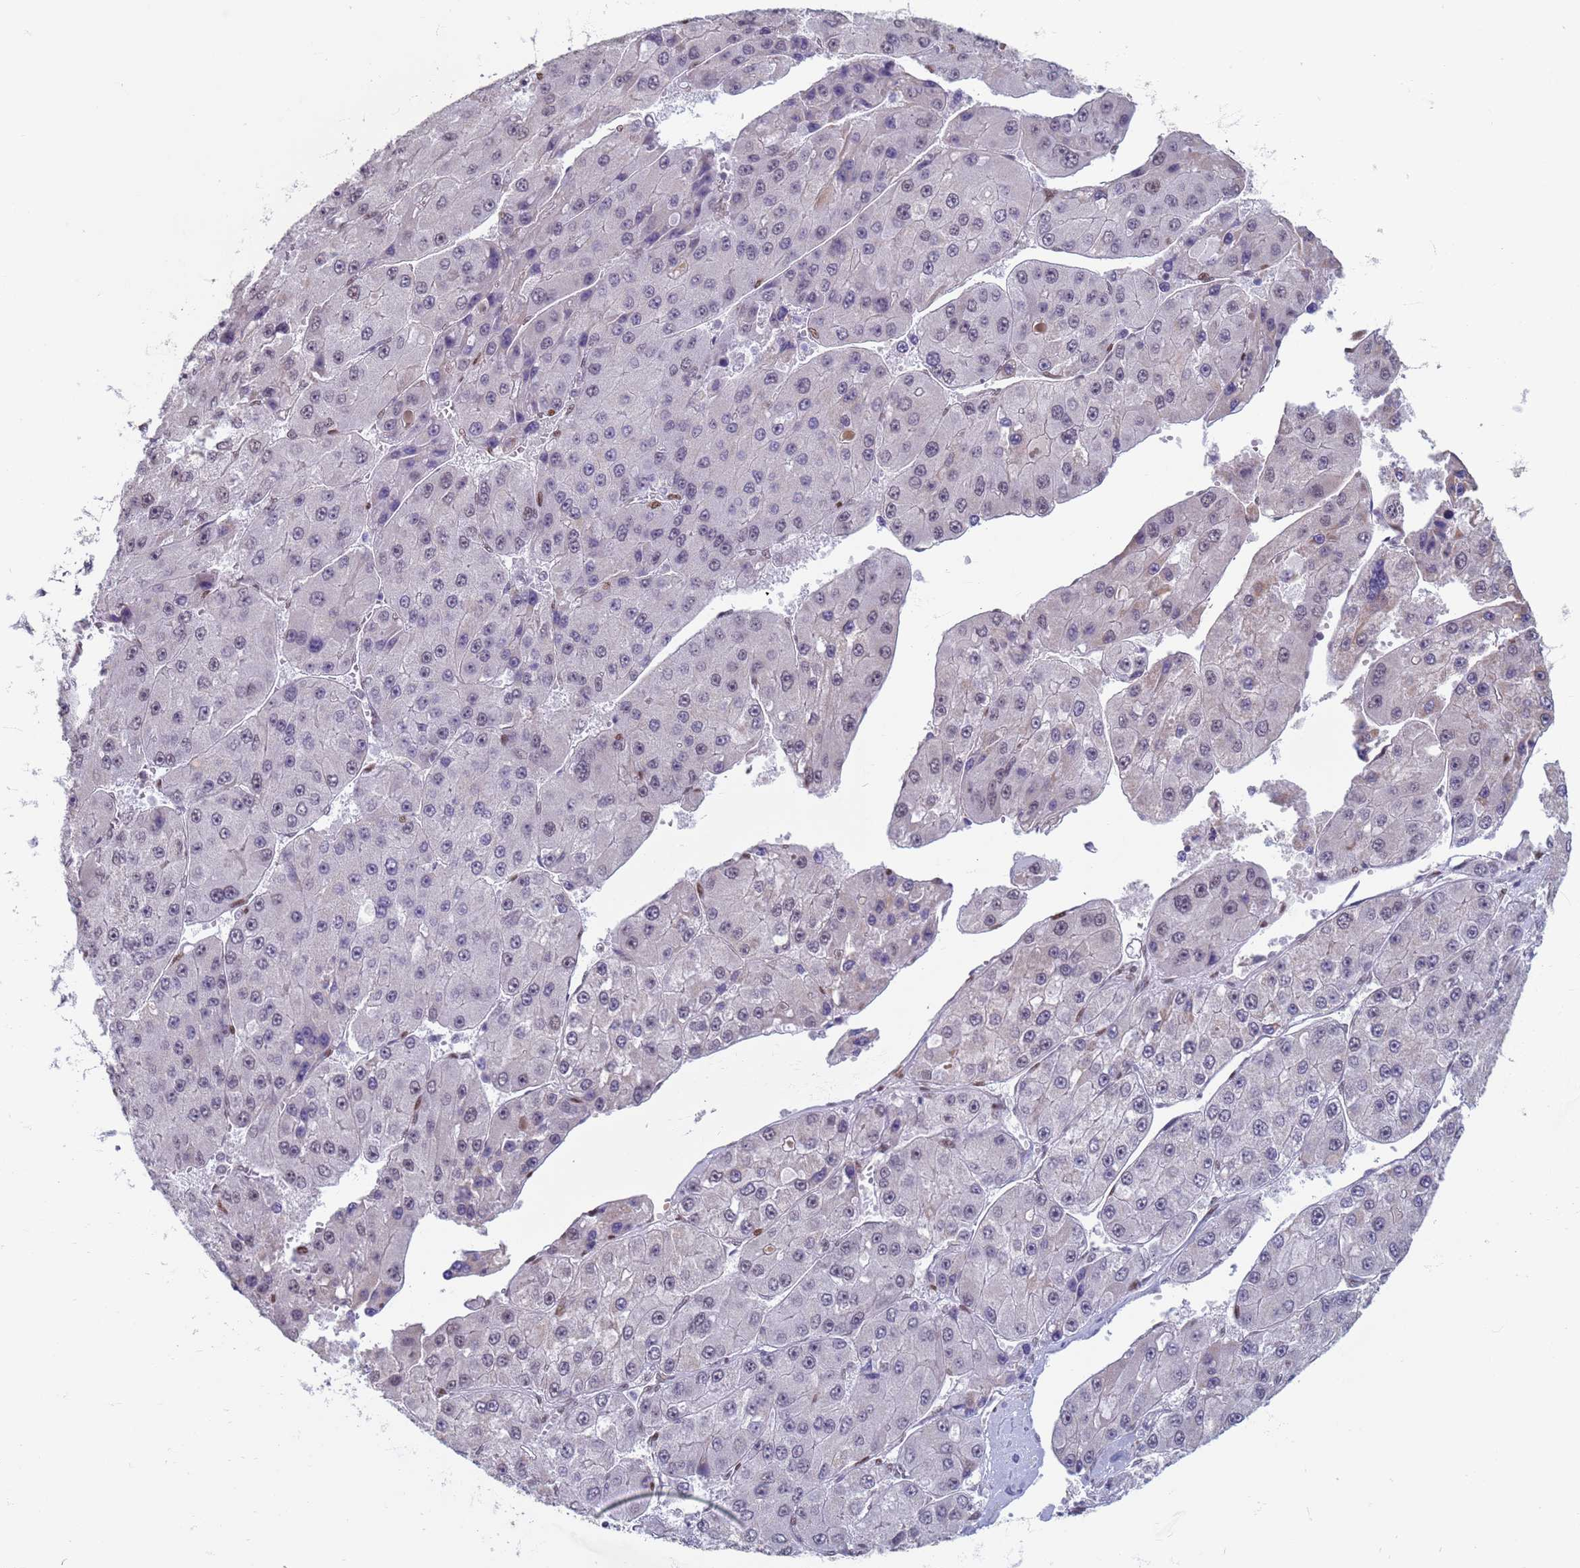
{"staining": {"intensity": "negative", "quantity": "none", "location": "none"}, "tissue": "liver cancer", "cell_type": "Tumor cells", "image_type": "cancer", "snomed": [{"axis": "morphology", "description": "Carcinoma, Hepatocellular, NOS"}, {"axis": "topography", "description": "Liver"}], "caption": "Liver hepatocellular carcinoma stained for a protein using immunohistochemistry (IHC) displays no expression tumor cells.", "gene": "SAE1", "patient": {"sex": "female", "age": 73}}